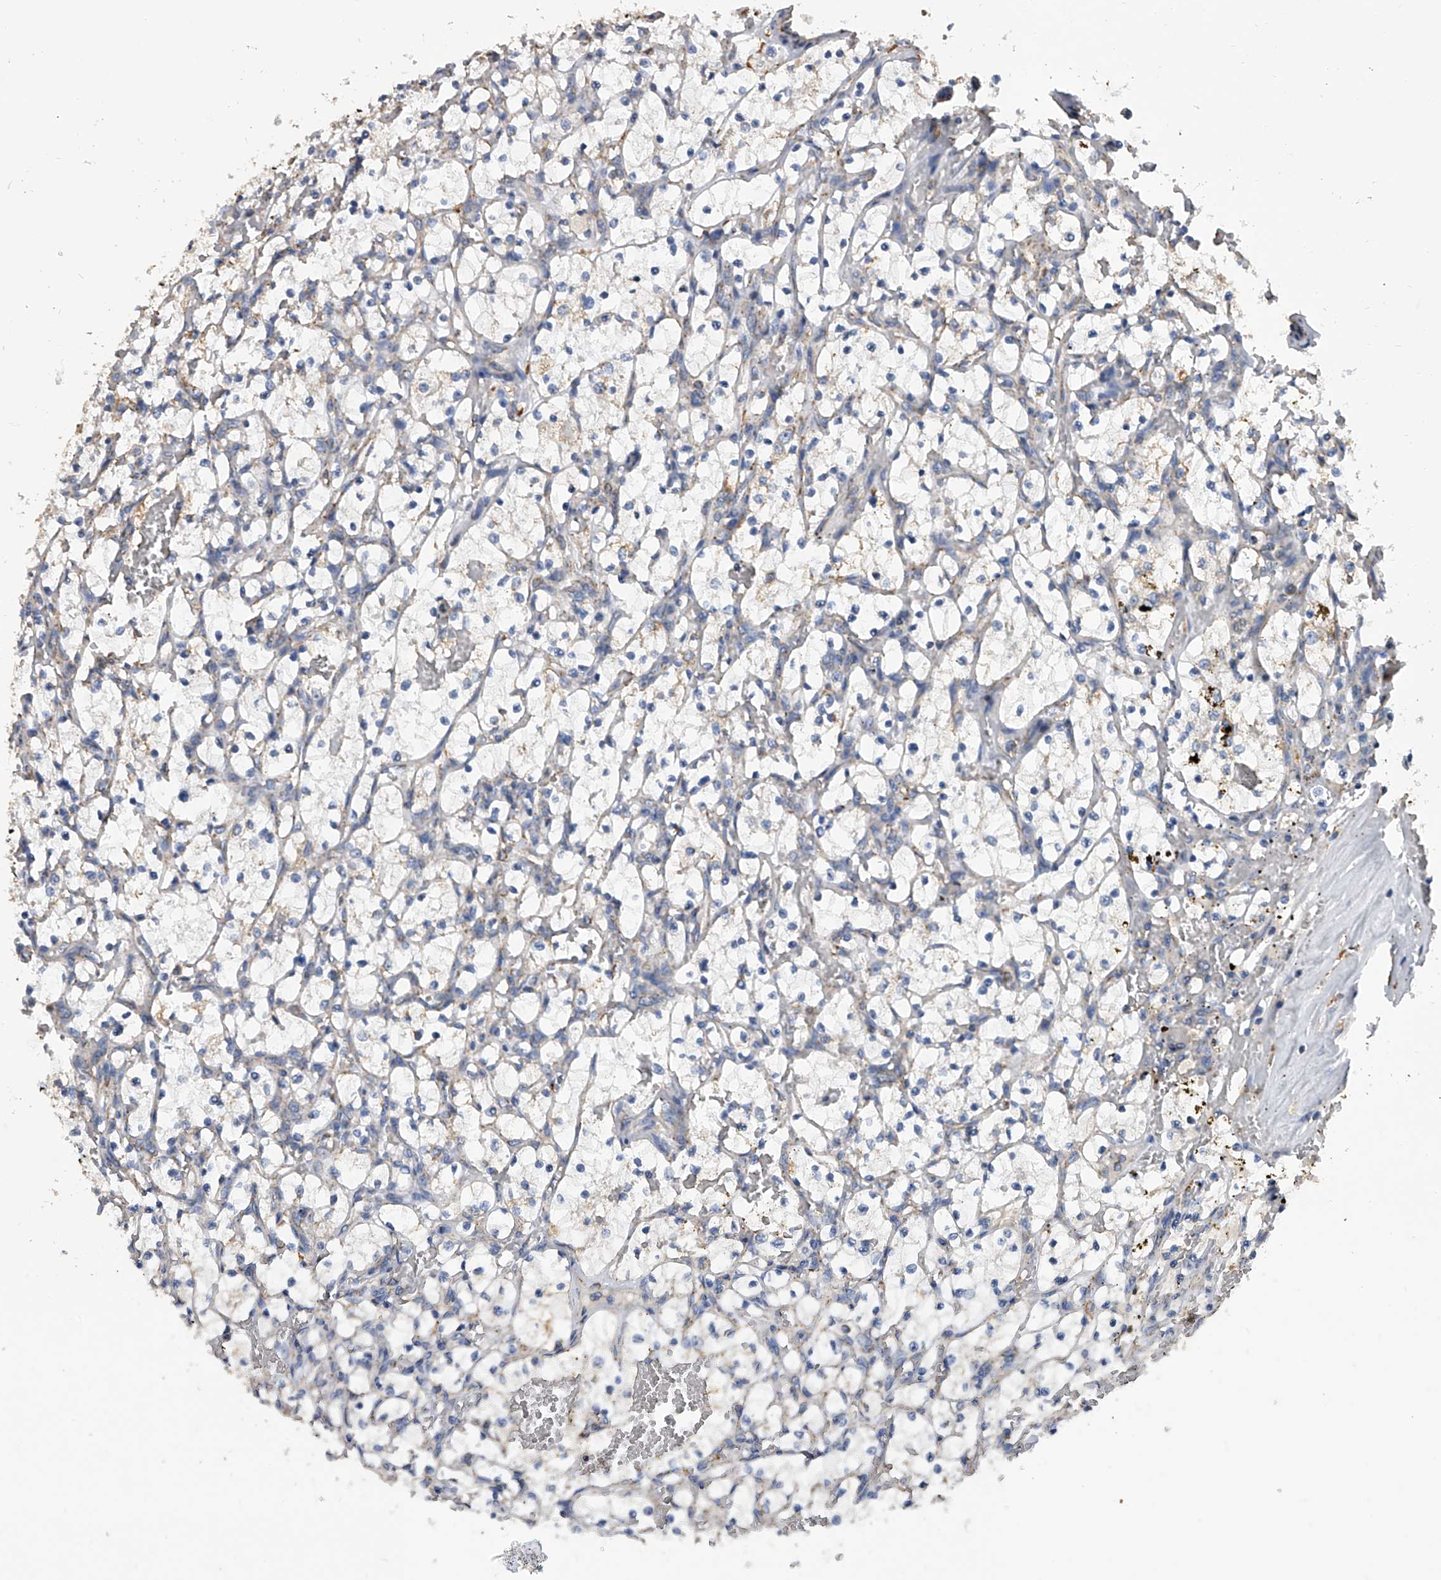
{"staining": {"intensity": "negative", "quantity": "none", "location": "none"}, "tissue": "renal cancer", "cell_type": "Tumor cells", "image_type": "cancer", "snomed": [{"axis": "morphology", "description": "Adenocarcinoma, NOS"}, {"axis": "topography", "description": "Kidney"}], "caption": "DAB immunohistochemical staining of renal cancer displays no significant positivity in tumor cells. The staining is performed using DAB brown chromogen with nuclei counter-stained in using hematoxylin.", "gene": "MRPL28", "patient": {"sex": "female", "age": 69}}